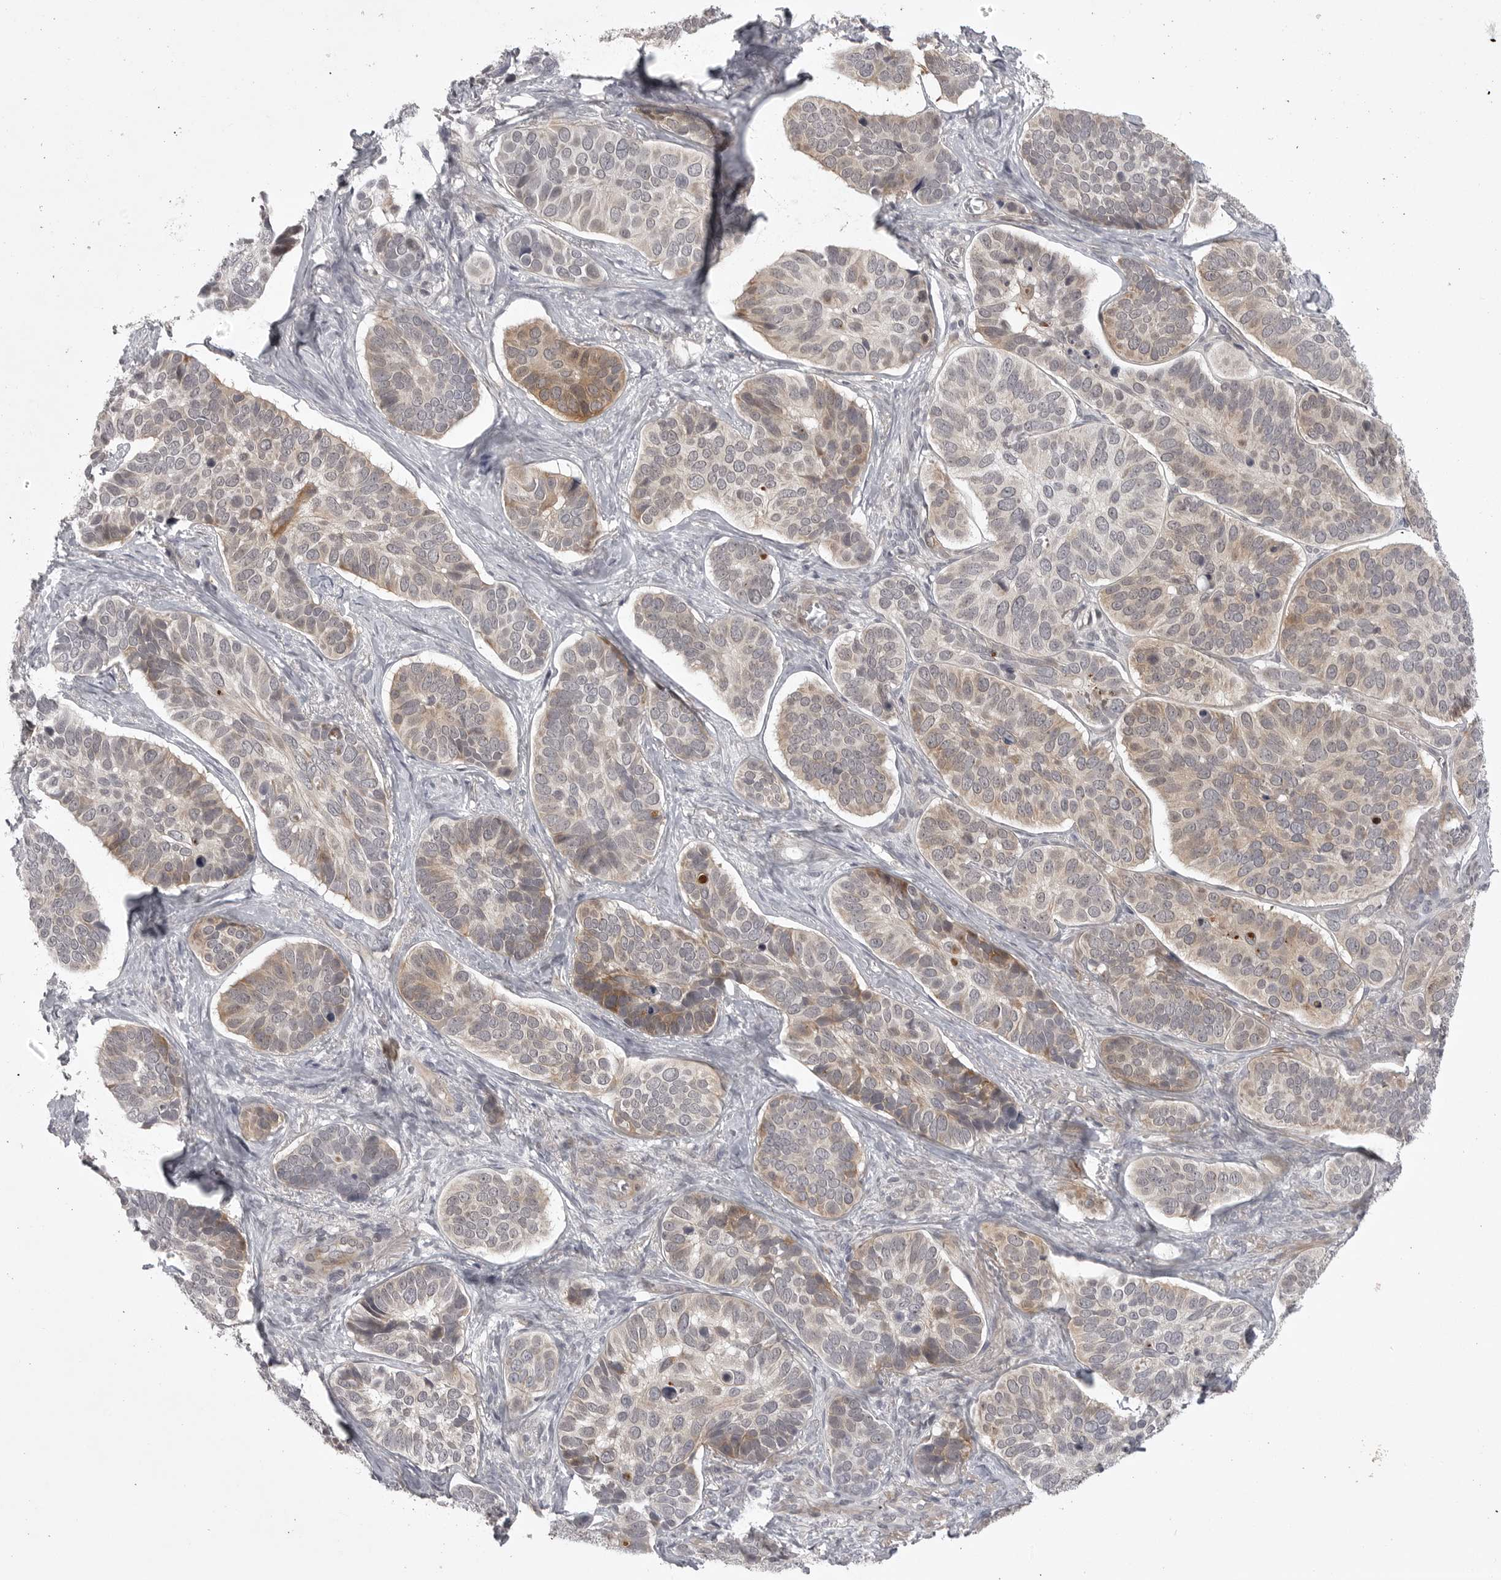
{"staining": {"intensity": "weak", "quantity": "25%-75%", "location": "cytoplasmic/membranous"}, "tissue": "skin cancer", "cell_type": "Tumor cells", "image_type": "cancer", "snomed": [{"axis": "morphology", "description": "Basal cell carcinoma"}, {"axis": "topography", "description": "Skin"}], "caption": "IHC image of human skin cancer stained for a protein (brown), which shows low levels of weak cytoplasmic/membranous staining in approximately 25%-75% of tumor cells.", "gene": "CD300LD", "patient": {"sex": "male", "age": 62}}